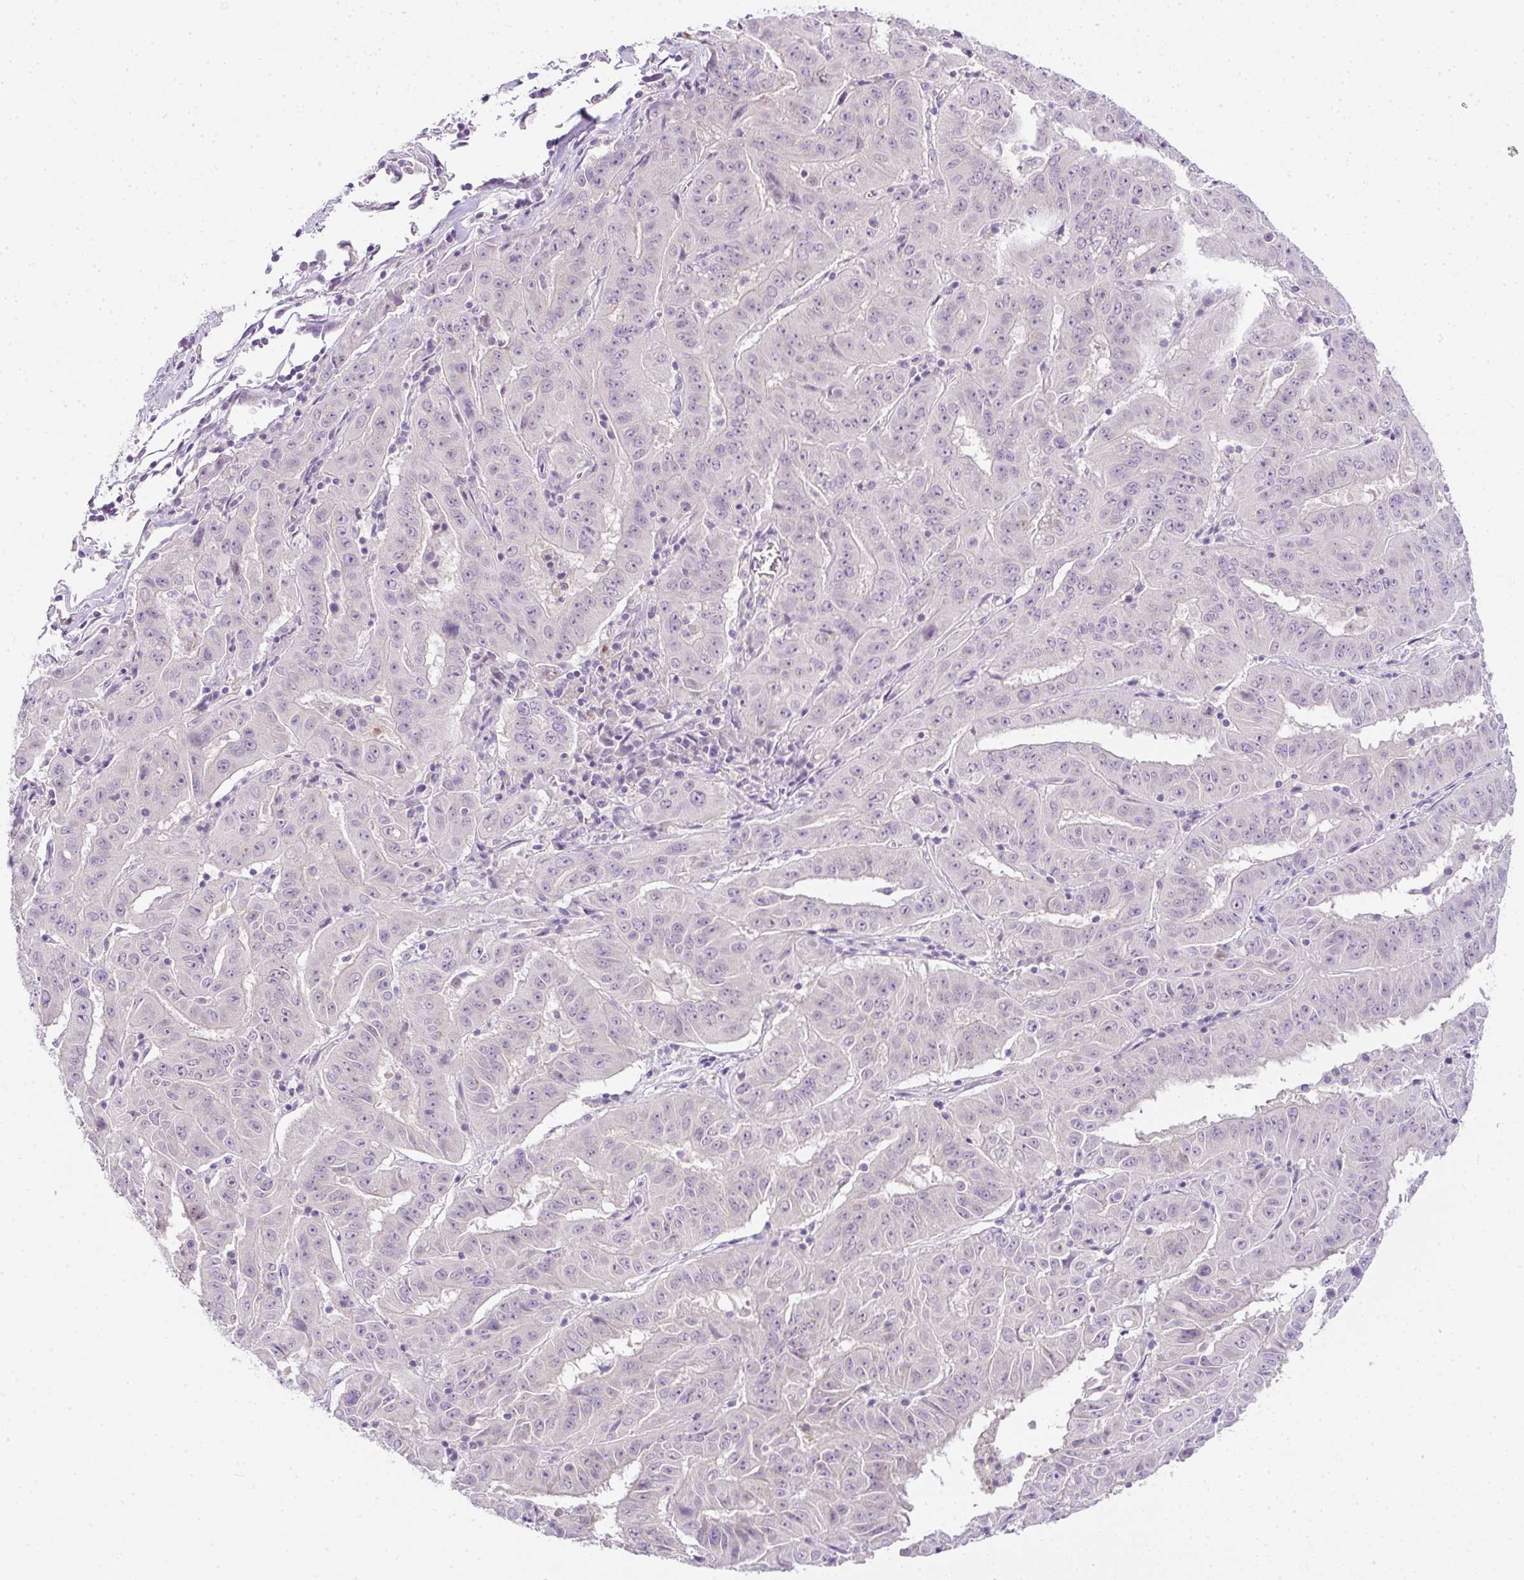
{"staining": {"intensity": "negative", "quantity": "none", "location": "none"}, "tissue": "pancreatic cancer", "cell_type": "Tumor cells", "image_type": "cancer", "snomed": [{"axis": "morphology", "description": "Adenocarcinoma, NOS"}, {"axis": "topography", "description": "Pancreas"}], "caption": "IHC of human pancreatic cancer exhibits no positivity in tumor cells.", "gene": "CMPK1", "patient": {"sex": "male", "age": 63}}